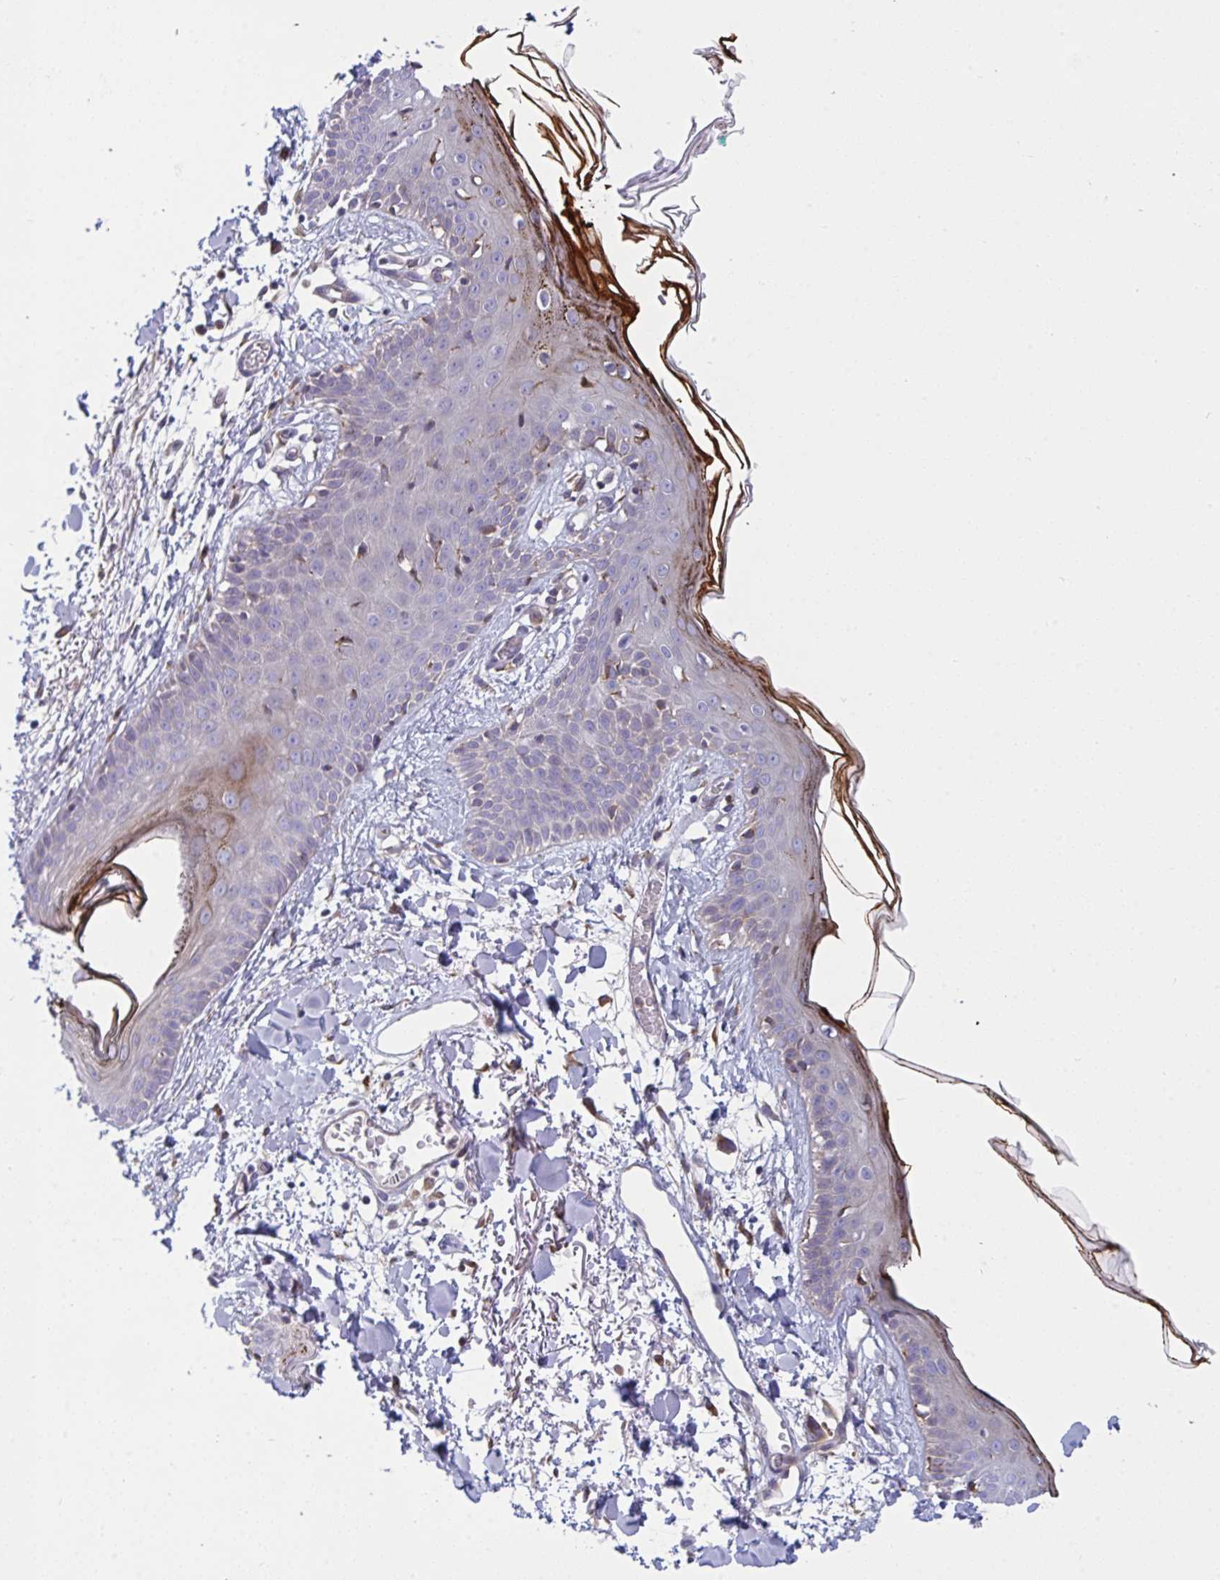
{"staining": {"intensity": "moderate", "quantity": ">75%", "location": "cytoplasmic/membranous"}, "tissue": "skin", "cell_type": "Fibroblasts", "image_type": "normal", "snomed": [{"axis": "morphology", "description": "Normal tissue, NOS"}, {"axis": "topography", "description": "Skin"}], "caption": "Human skin stained for a protein (brown) exhibits moderate cytoplasmic/membranous positive staining in approximately >75% of fibroblasts.", "gene": "MYMK", "patient": {"sex": "male", "age": 79}}